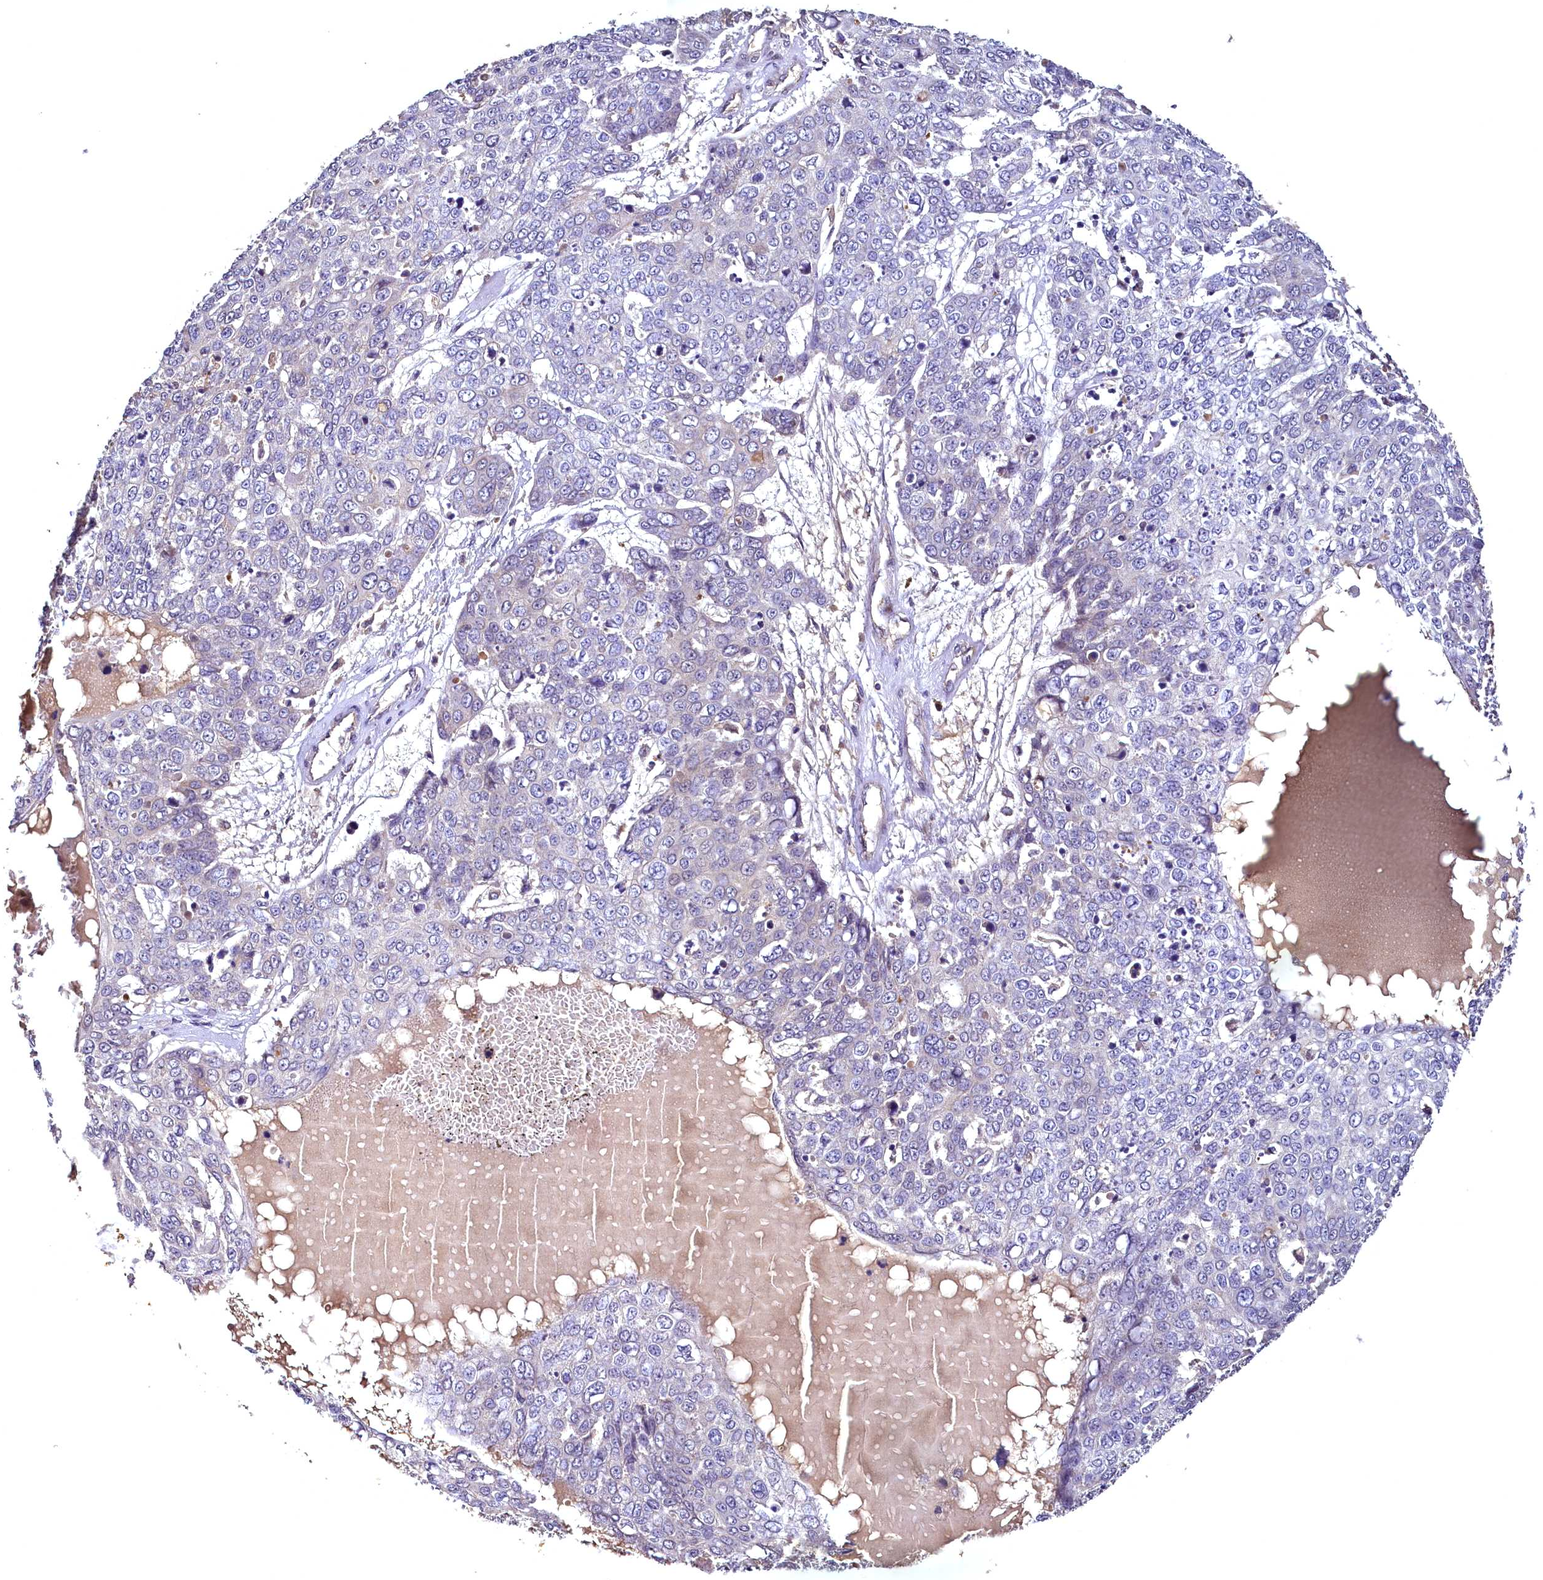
{"staining": {"intensity": "negative", "quantity": "none", "location": "none"}, "tissue": "skin cancer", "cell_type": "Tumor cells", "image_type": "cancer", "snomed": [{"axis": "morphology", "description": "Squamous cell carcinoma, NOS"}, {"axis": "topography", "description": "Skin"}], "caption": "A photomicrograph of squamous cell carcinoma (skin) stained for a protein reveals no brown staining in tumor cells.", "gene": "TMEM39A", "patient": {"sex": "male", "age": 71}}